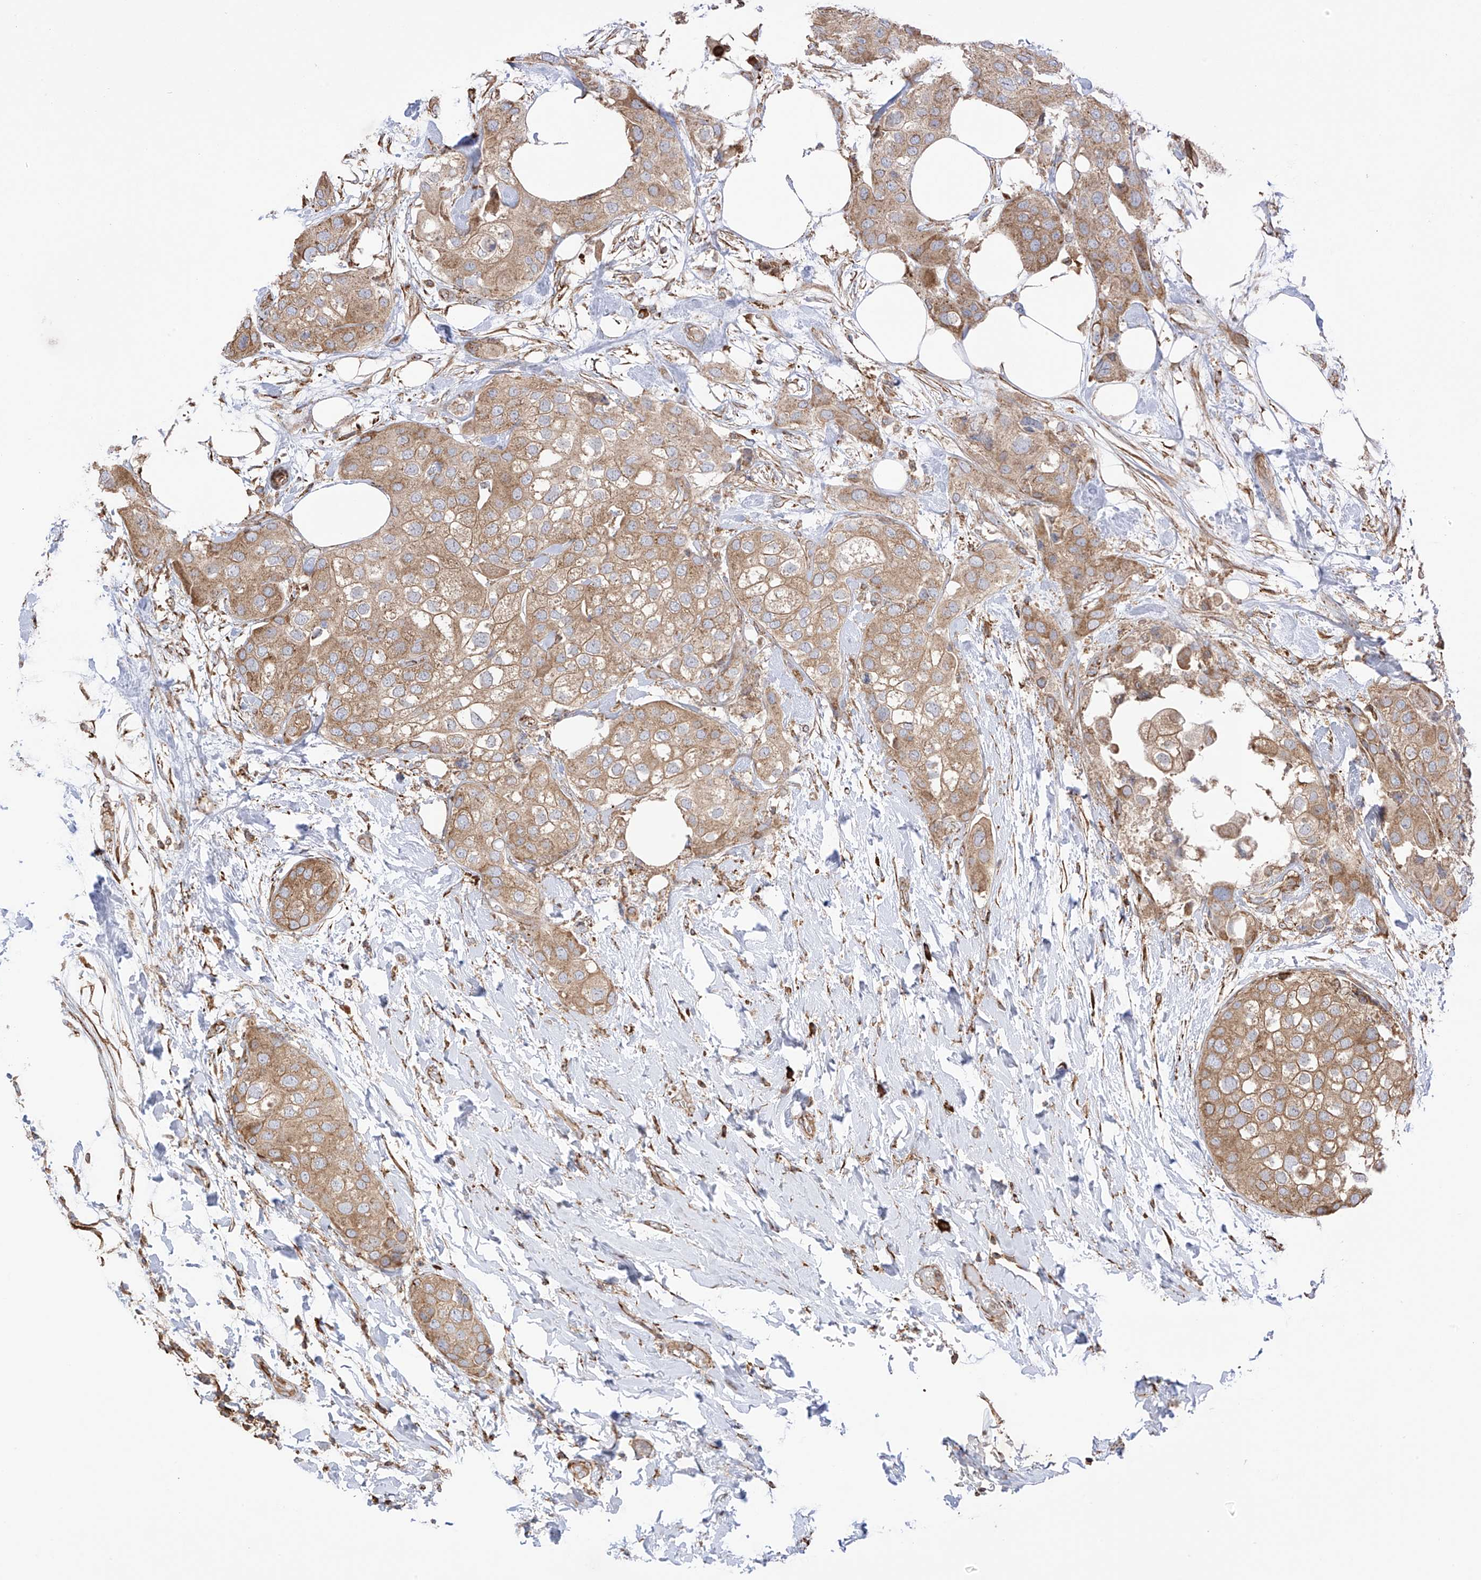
{"staining": {"intensity": "moderate", "quantity": "25%-75%", "location": "cytoplasmic/membranous"}, "tissue": "urothelial cancer", "cell_type": "Tumor cells", "image_type": "cancer", "snomed": [{"axis": "morphology", "description": "Urothelial carcinoma, High grade"}, {"axis": "topography", "description": "Urinary bladder"}], "caption": "Urothelial cancer stained for a protein displays moderate cytoplasmic/membranous positivity in tumor cells. (DAB (3,3'-diaminobenzidine) = brown stain, brightfield microscopy at high magnification).", "gene": "XKR3", "patient": {"sex": "male", "age": 64}}